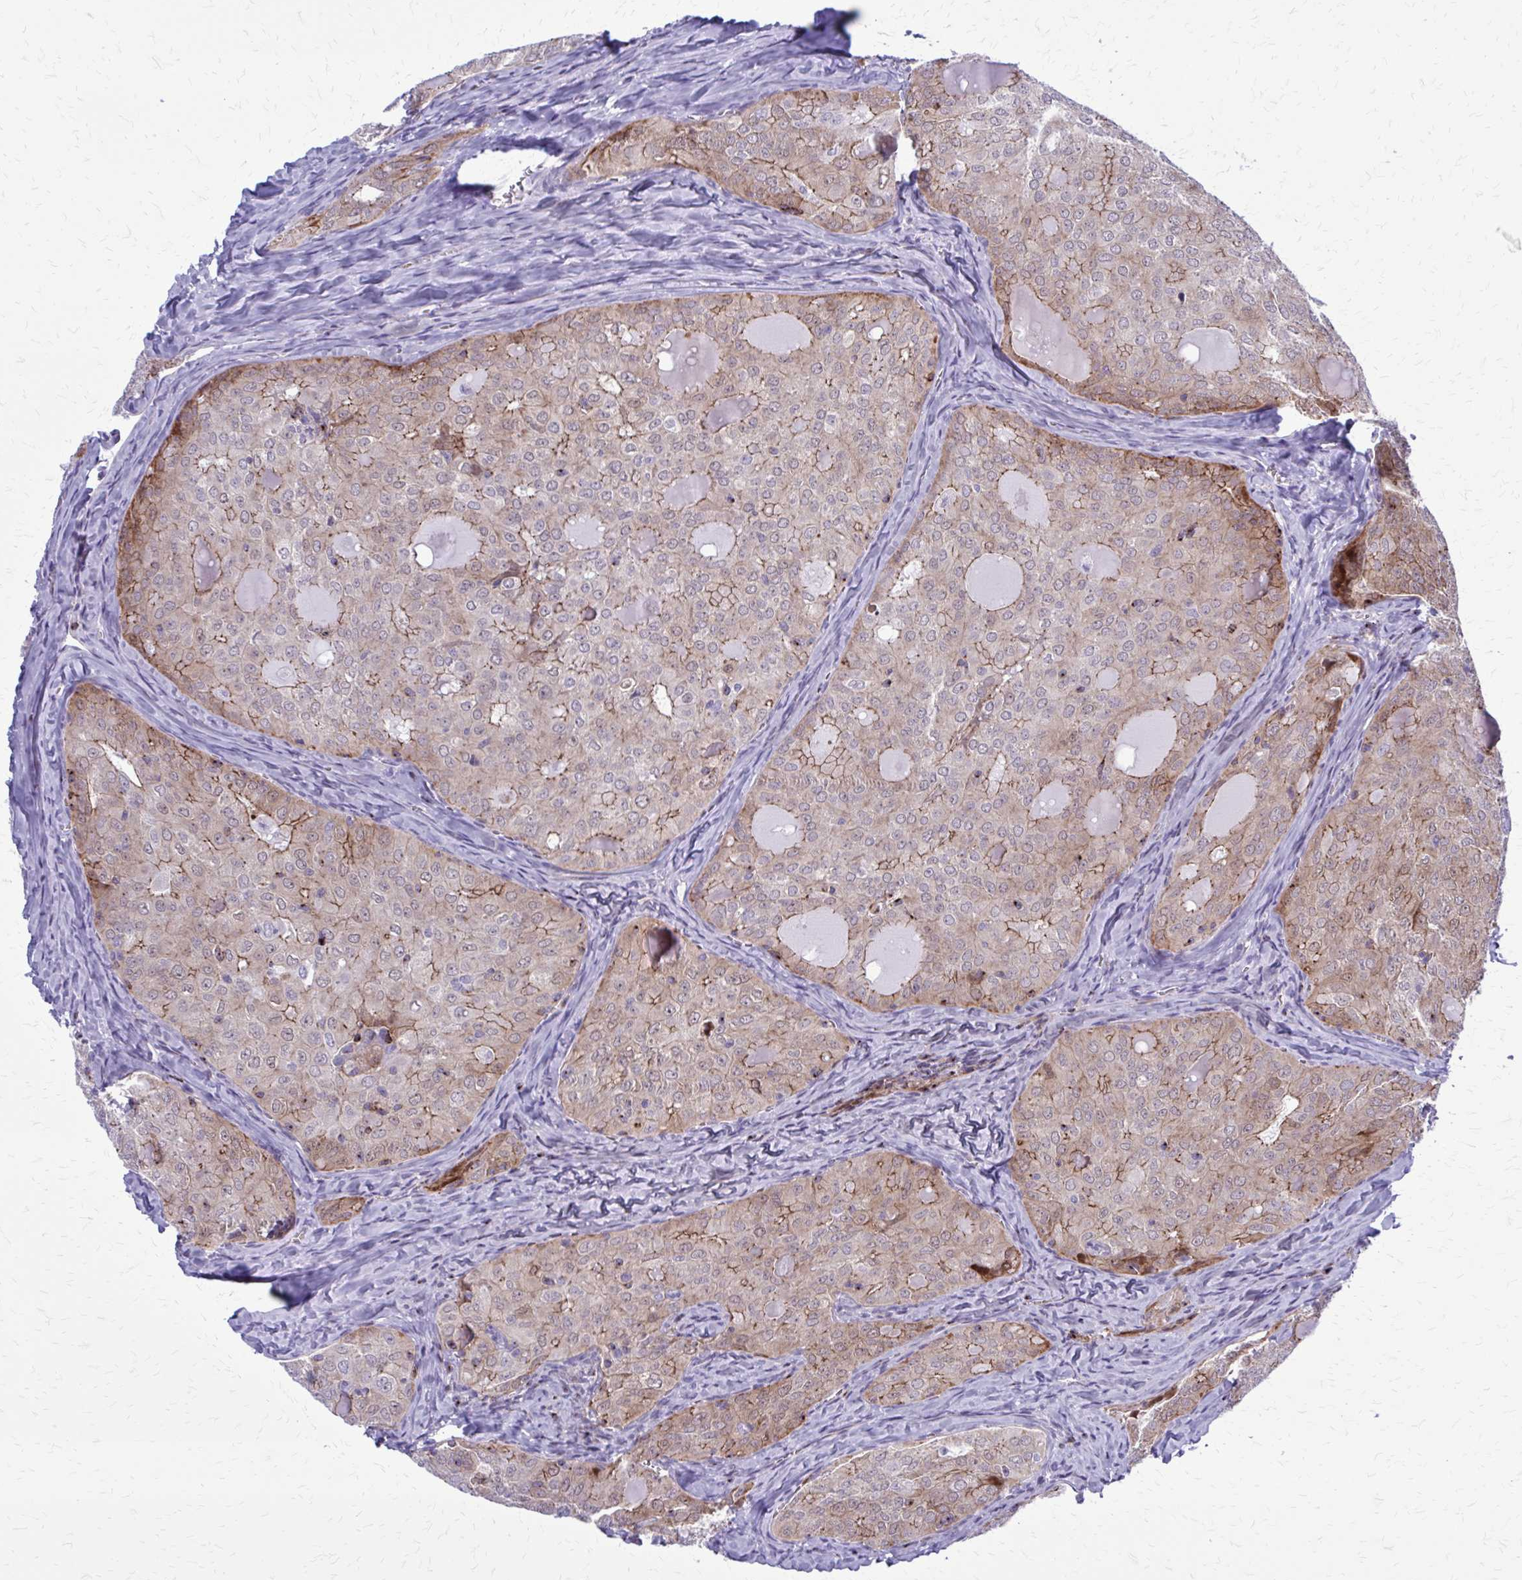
{"staining": {"intensity": "moderate", "quantity": "<25%", "location": "cytoplasmic/membranous"}, "tissue": "thyroid cancer", "cell_type": "Tumor cells", "image_type": "cancer", "snomed": [{"axis": "morphology", "description": "Follicular adenoma carcinoma, NOS"}, {"axis": "topography", "description": "Thyroid gland"}], "caption": "The photomicrograph reveals staining of thyroid follicular adenoma carcinoma, revealing moderate cytoplasmic/membranous protein positivity (brown color) within tumor cells.", "gene": "PEDS1", "patient": {"sex": "male", "age": 75}}